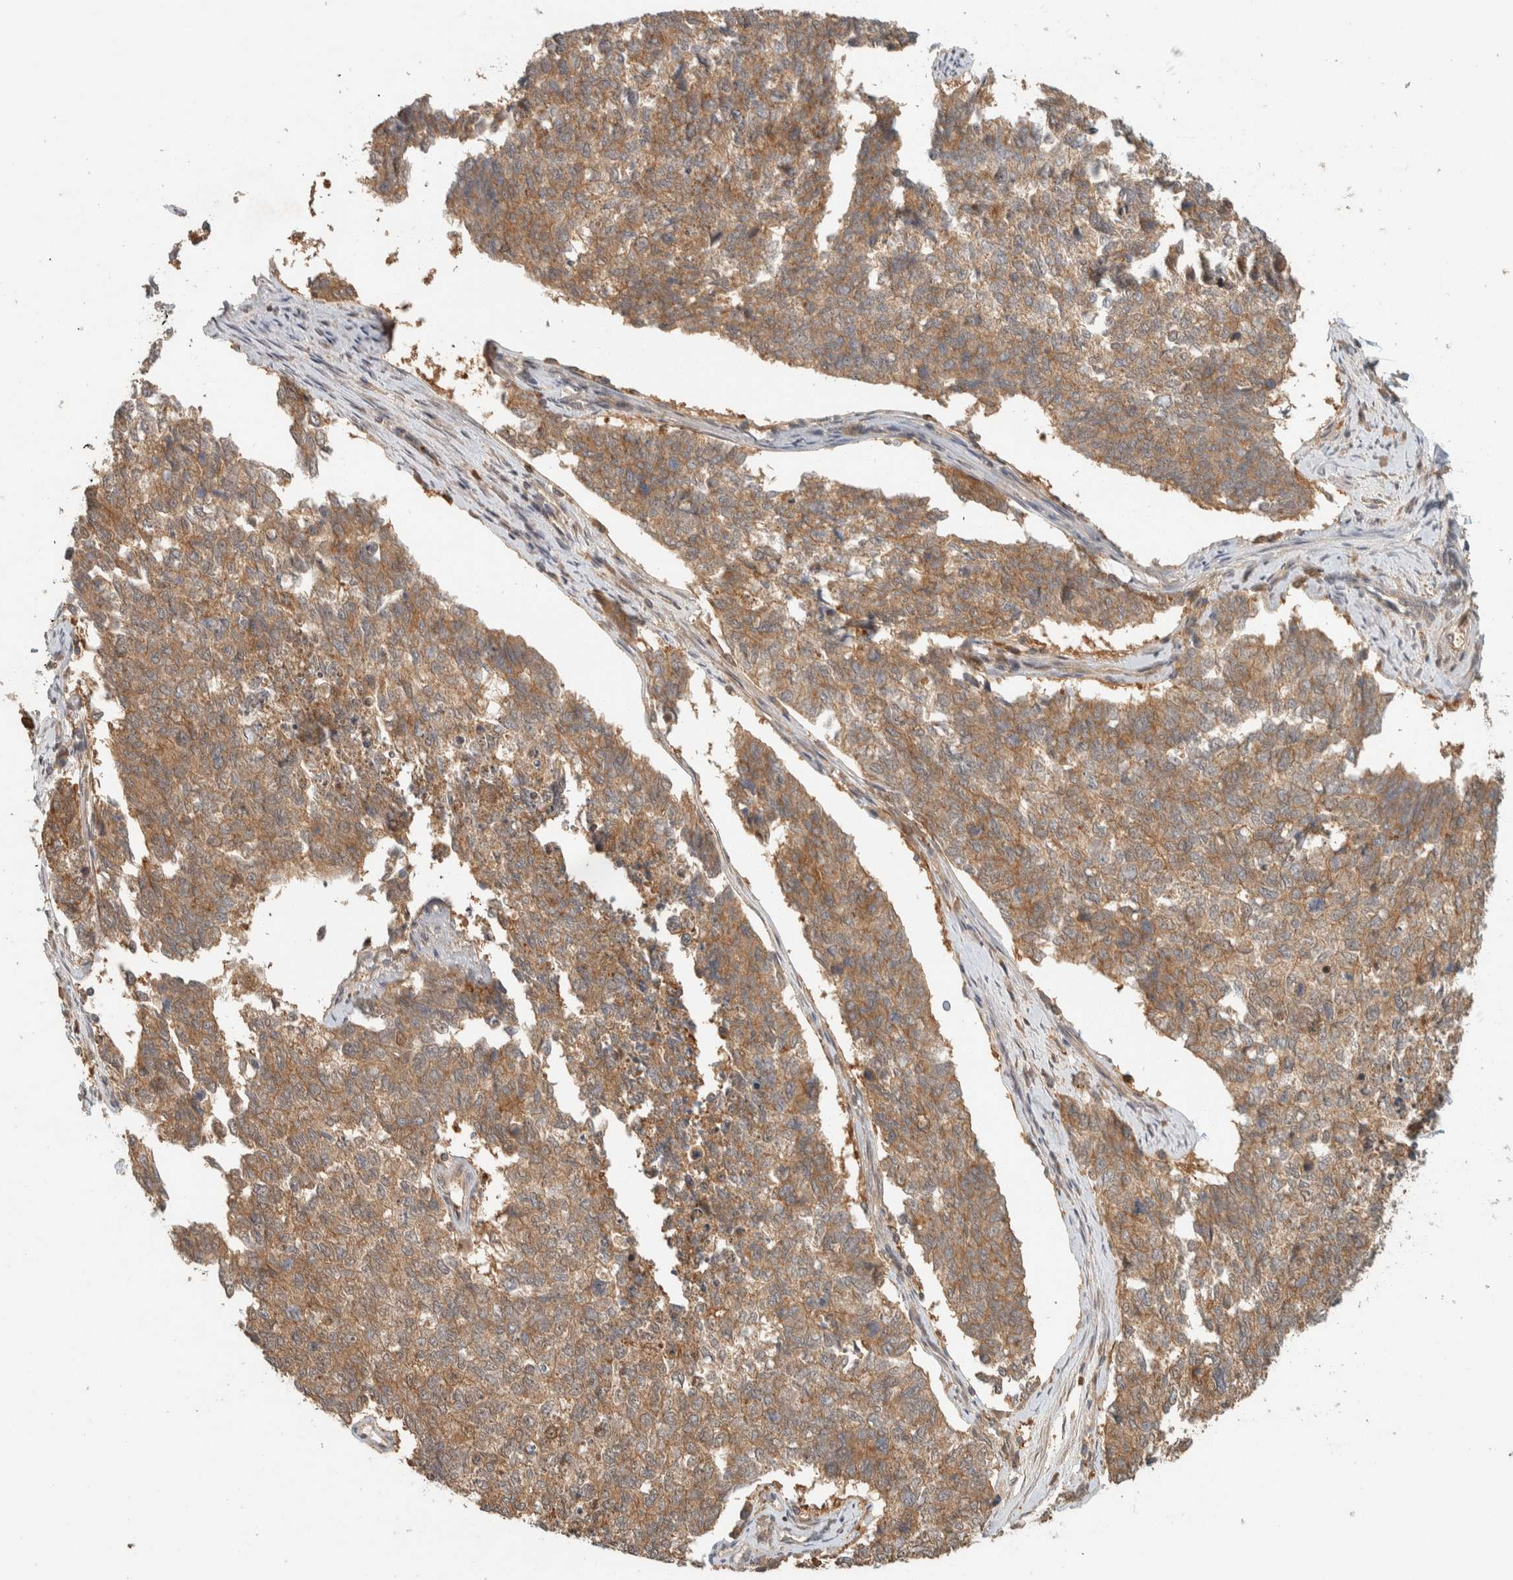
{"staining": {"intensity": "moderate", "quantity": ">75%", "location": "cytoplasmic/membranous"}, "tissue": "cervical cancer", "cell_type": "Tumor cells", "image_type": "cancer", "snomed": [{"axis": "morphology", "description": "Squamous cell carcinoma, NOS"}, {"axis": "topography", "description": "Cervix"}], "caption": "DAB (3,3'-diaminobenzidine) immunohistochemical staining of human cervical squamous cell carcinoma reveals moderate cytoplasmic/membranous protein expression in about >75% of tumor cells.", "gene": "ZNF567", "patient": {"sex": "female", "age": 63}}